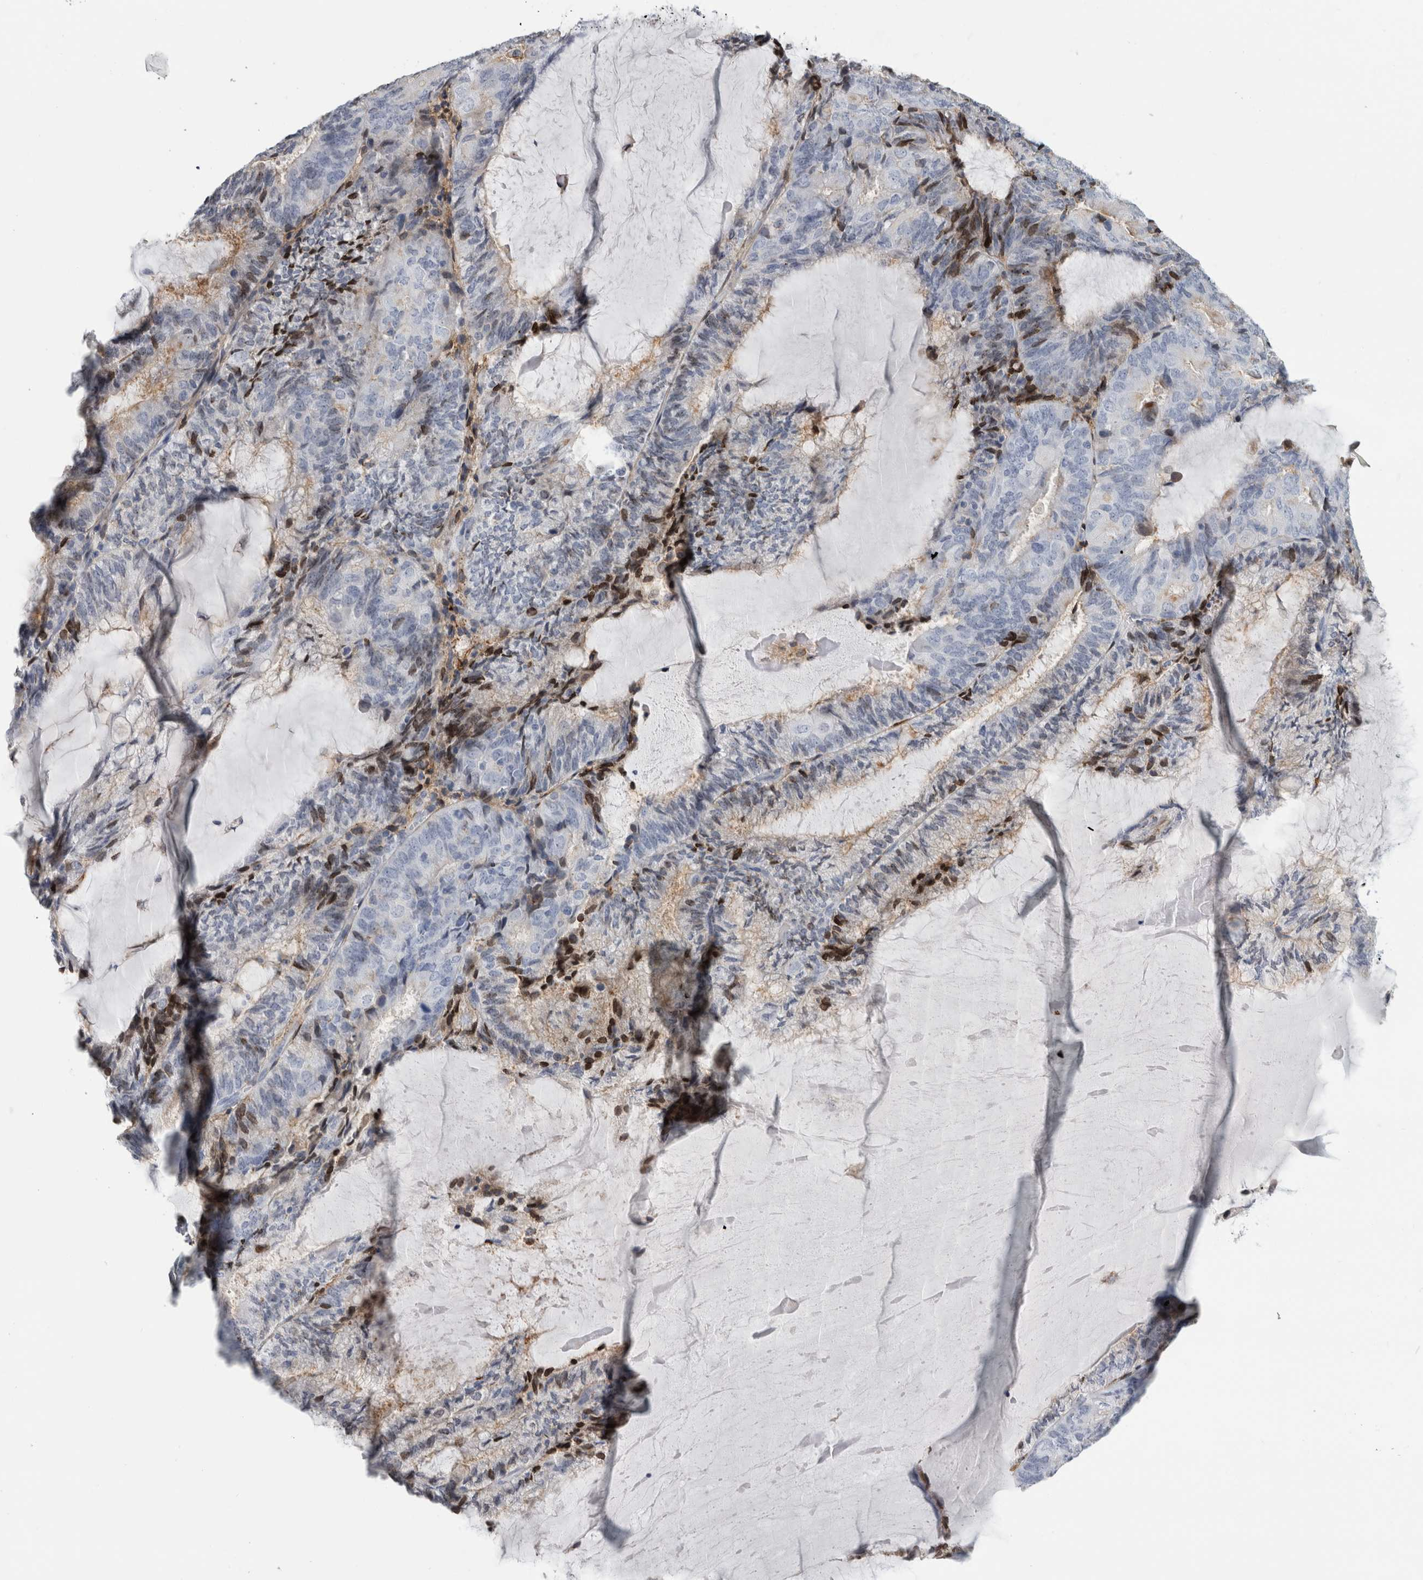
{"staining": {"intensity": "weak", "quantity": "<25%", "location": "cytoplasmic/membranous"}, "tissue": "endometrial cancer", "cell_type": "Tumor cells", "image_type": "cancer", "snomed": [{"axis": "morphology", "description": "Adenocarcinoma, NOS"}, {"axis": "topography", "description": "Endometrium"}], "caption": "The micrograph demonstrates no staining of tumor cells in adenocarcinoma (endometrial).", "gene": "DNAJC24", "patient": {"sex": "female", "age": 81}}